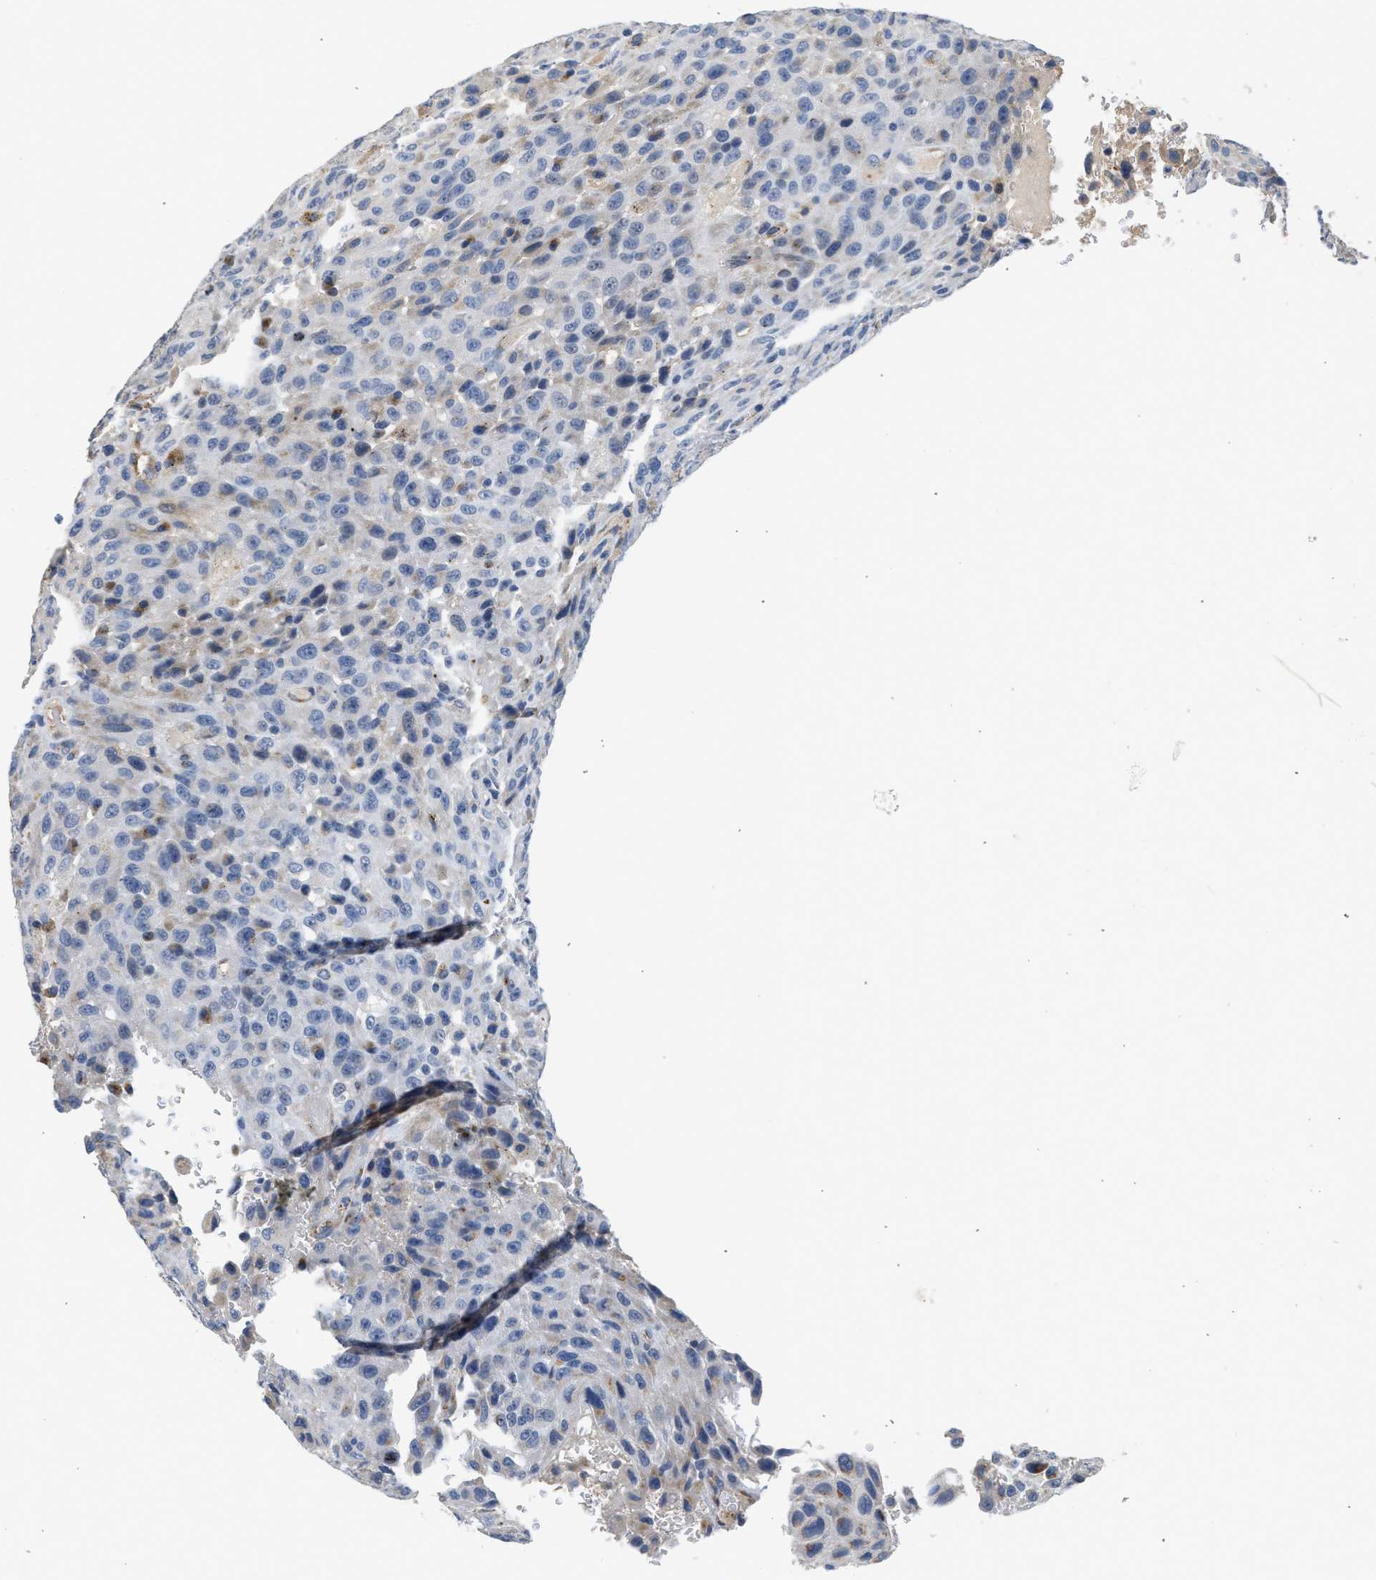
{"staining": {"intensity": "weak", "quantity": "<25%", "location": "cytoplasmic/membranous"}, "tissue": "urothelial cancer", "cell_type": "Tumor cells", "image_type": "cancer", "snomed": [{"axis": "morphology", "description": "Urothelial carcinoma, High grade"}, {"axis": "topography", "description": "Urinary bladder"}], "caption": "Urothelial cancer was stained to show a protein in brown. There is no significant staining in tumor cells. (DAB immunohistochemistry (IHC), high magnification).", "gene": "PIM1", "patient": {"sex": "male", "age": 66}}